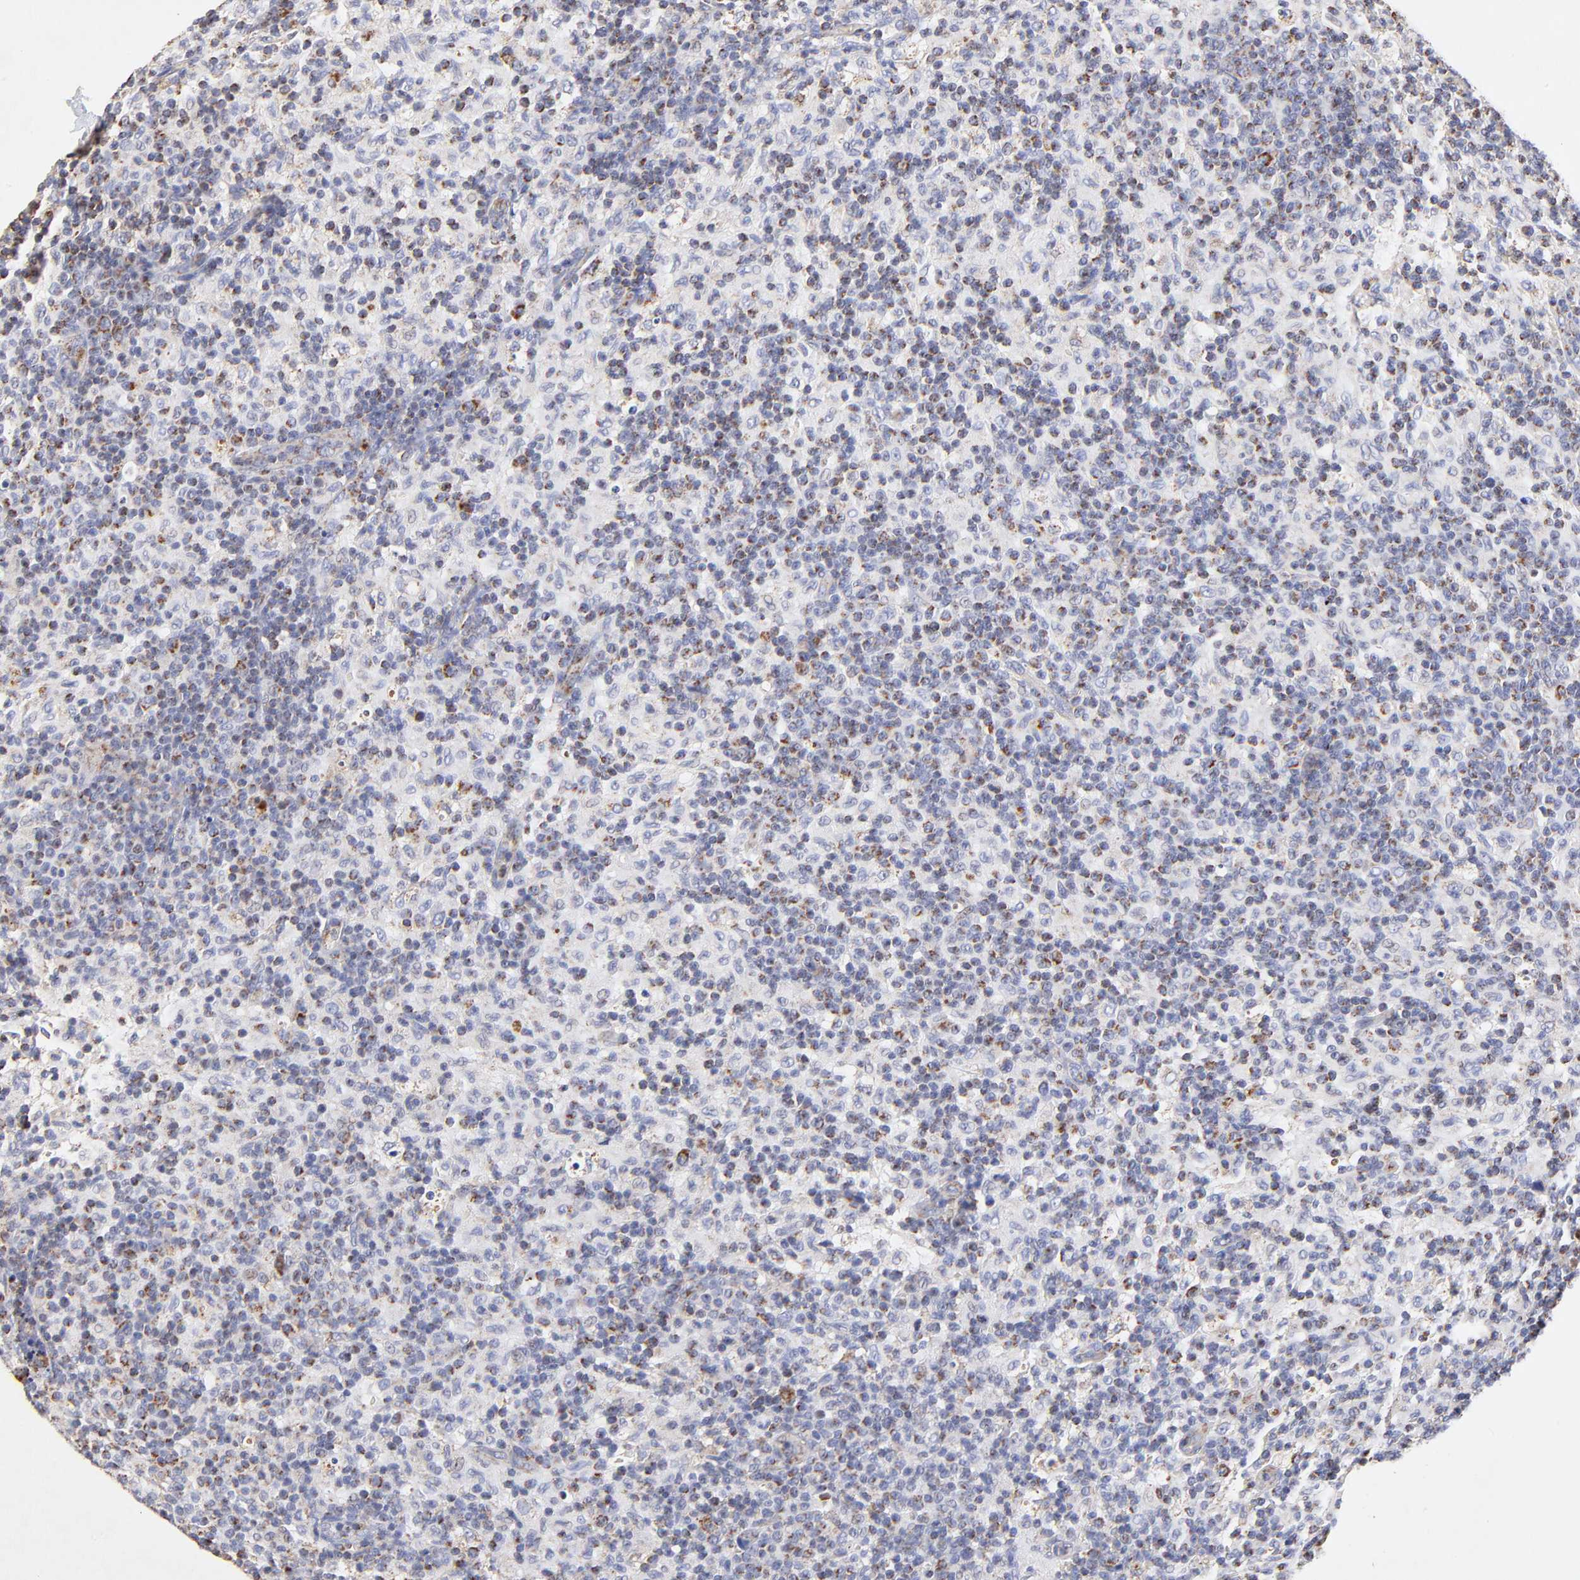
{"staining": {"intensity": "moderate", "quantity": ">75%", "location": "cytoplasmic/membranous"}, "tissue": "lymph node", "cell_type": "Germinal center cells", "image_type": "normal", "snomed": [{"axis": "morphology", "description": "Normal tissue, NOS"}, {"axis": "morphology", "description": "Inflammation, NOS"}, {"axis": "topography", "description": "Lymph node"}], "caption": "Normal lymph node displays moderate cytoplasmic/membranous positivity in about >75% of germinal center cells.", "gene": "SSBP1", "patient": {"sex": "male", "age": 55}}